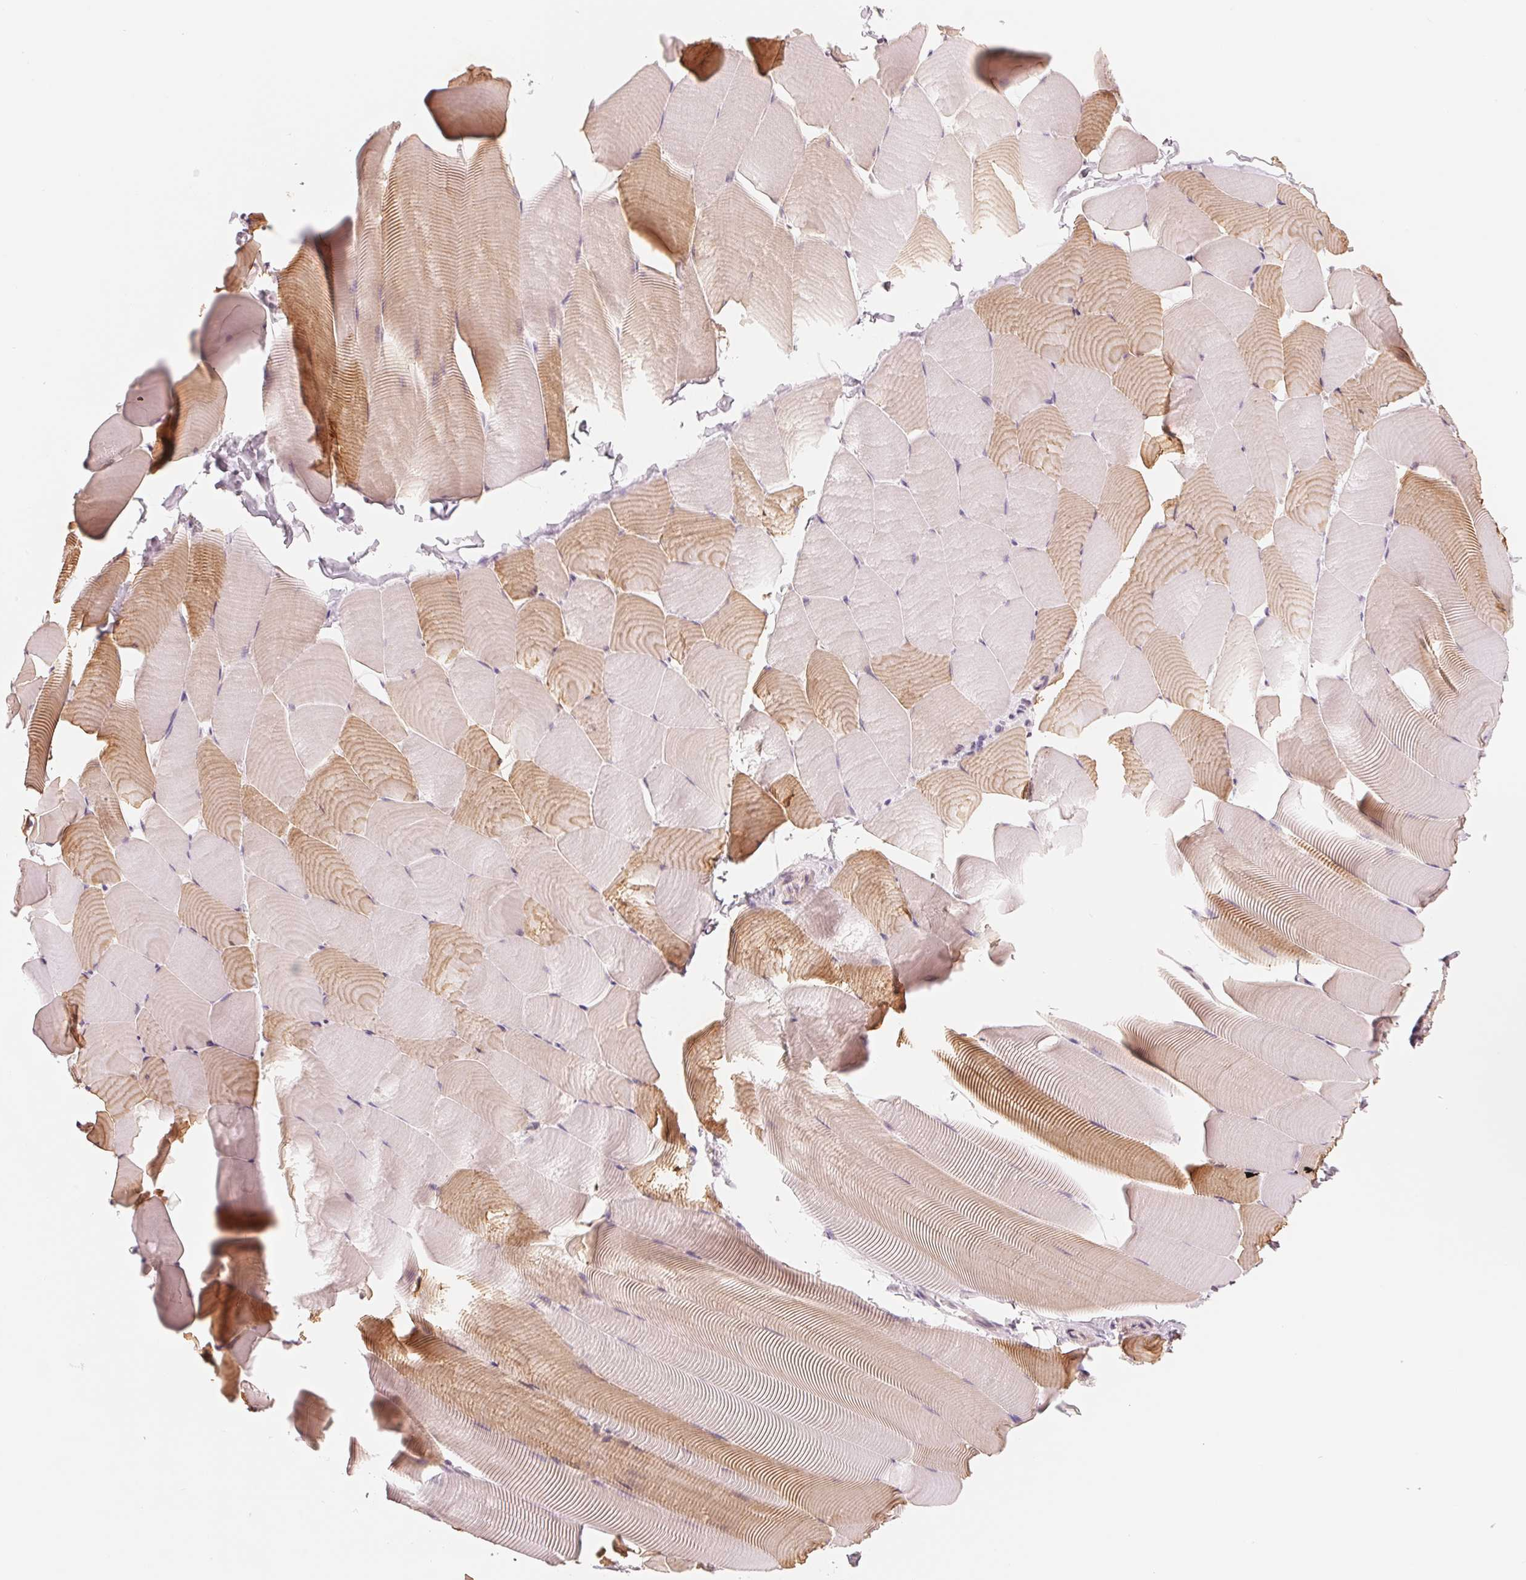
{"staining": {"intensity": "moderate", "quantity": "25%-75%", "location": "cytoplasmic/membranous"}, "tissue": "skeletal muscle", "cell_type": "Myocytes", "image_type": "normal", "snomed": [{"axis": "morphology", "description": "Normal tissue, NOS"}, {"axis": "topography", "description": "Skeletal muscle"}], "caption": "Immunohistochemistry (IHC) (DAB) staining of normal skeletal muscle displays moderate cytoplasmic/membranous protein expression in approximately 25%-75% of myocytes. (IHC, brightfield microscopy, high magnification).", "gene": "CFHR2", "patient": {"sex": "male", "age": 25}}